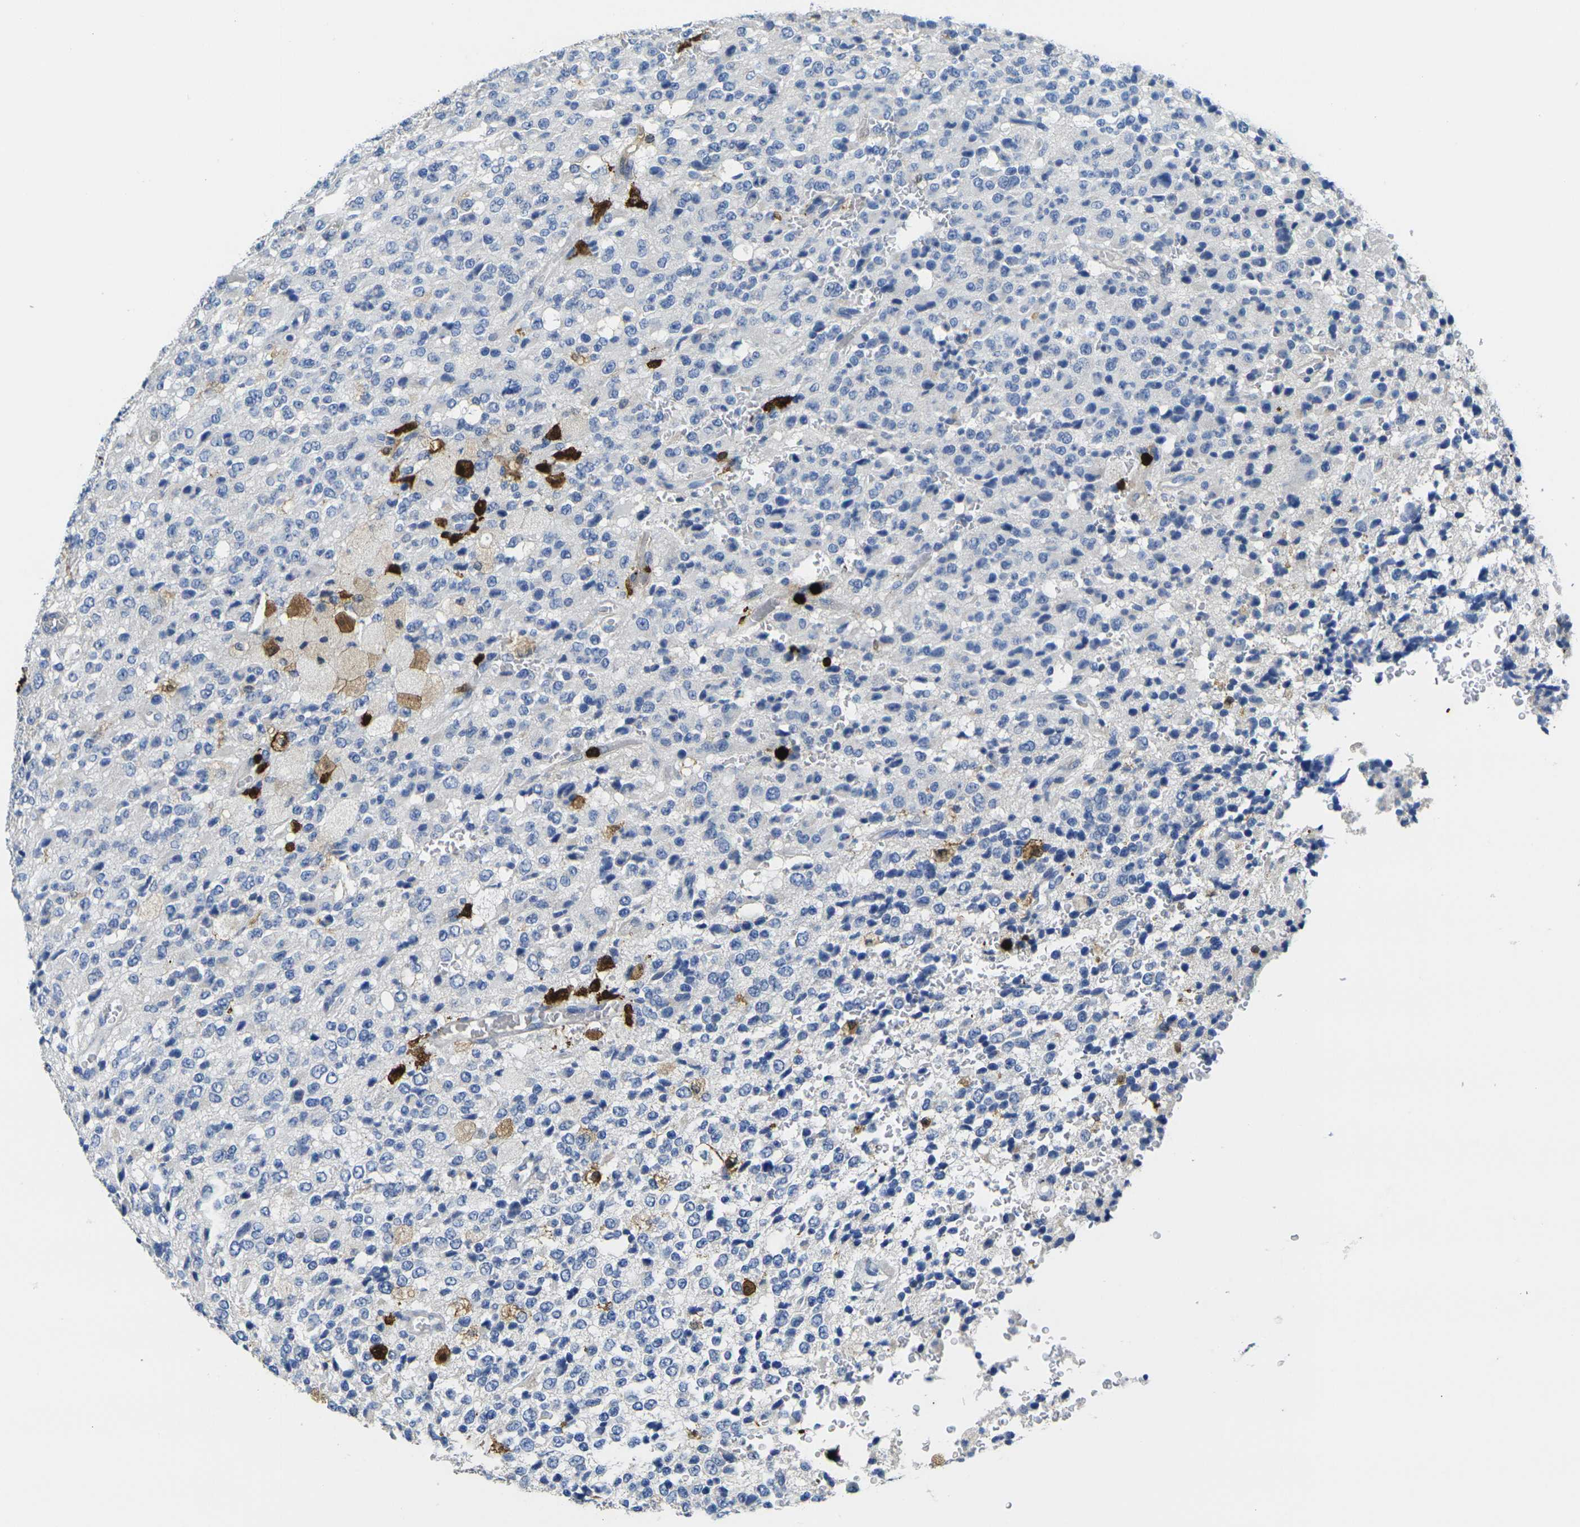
{"staining": {"intensity": "strong", "quantity": "<25%", "location": "cytoplasmic/membranous"}, "tissue": "glioma", "cell_type": "Tumor cells", "image_type": "cancer", "snomed": [{"axis": "morphology", "description": "Glioma, malignant, High grade"}, {"axis": "topography", "description": "pancreas cauda"}], "caption": "This histopathology image exhibits high-grade glioma (malignant) stained with immunohistochemistry to label a protein in brown. The cytoplasmic/membranous of tumor cells show strong positivity for the protein. Nuclei are counter-stained blue.", "gene": "S100A9", "patient": {"sex": "male", "age": 60}}